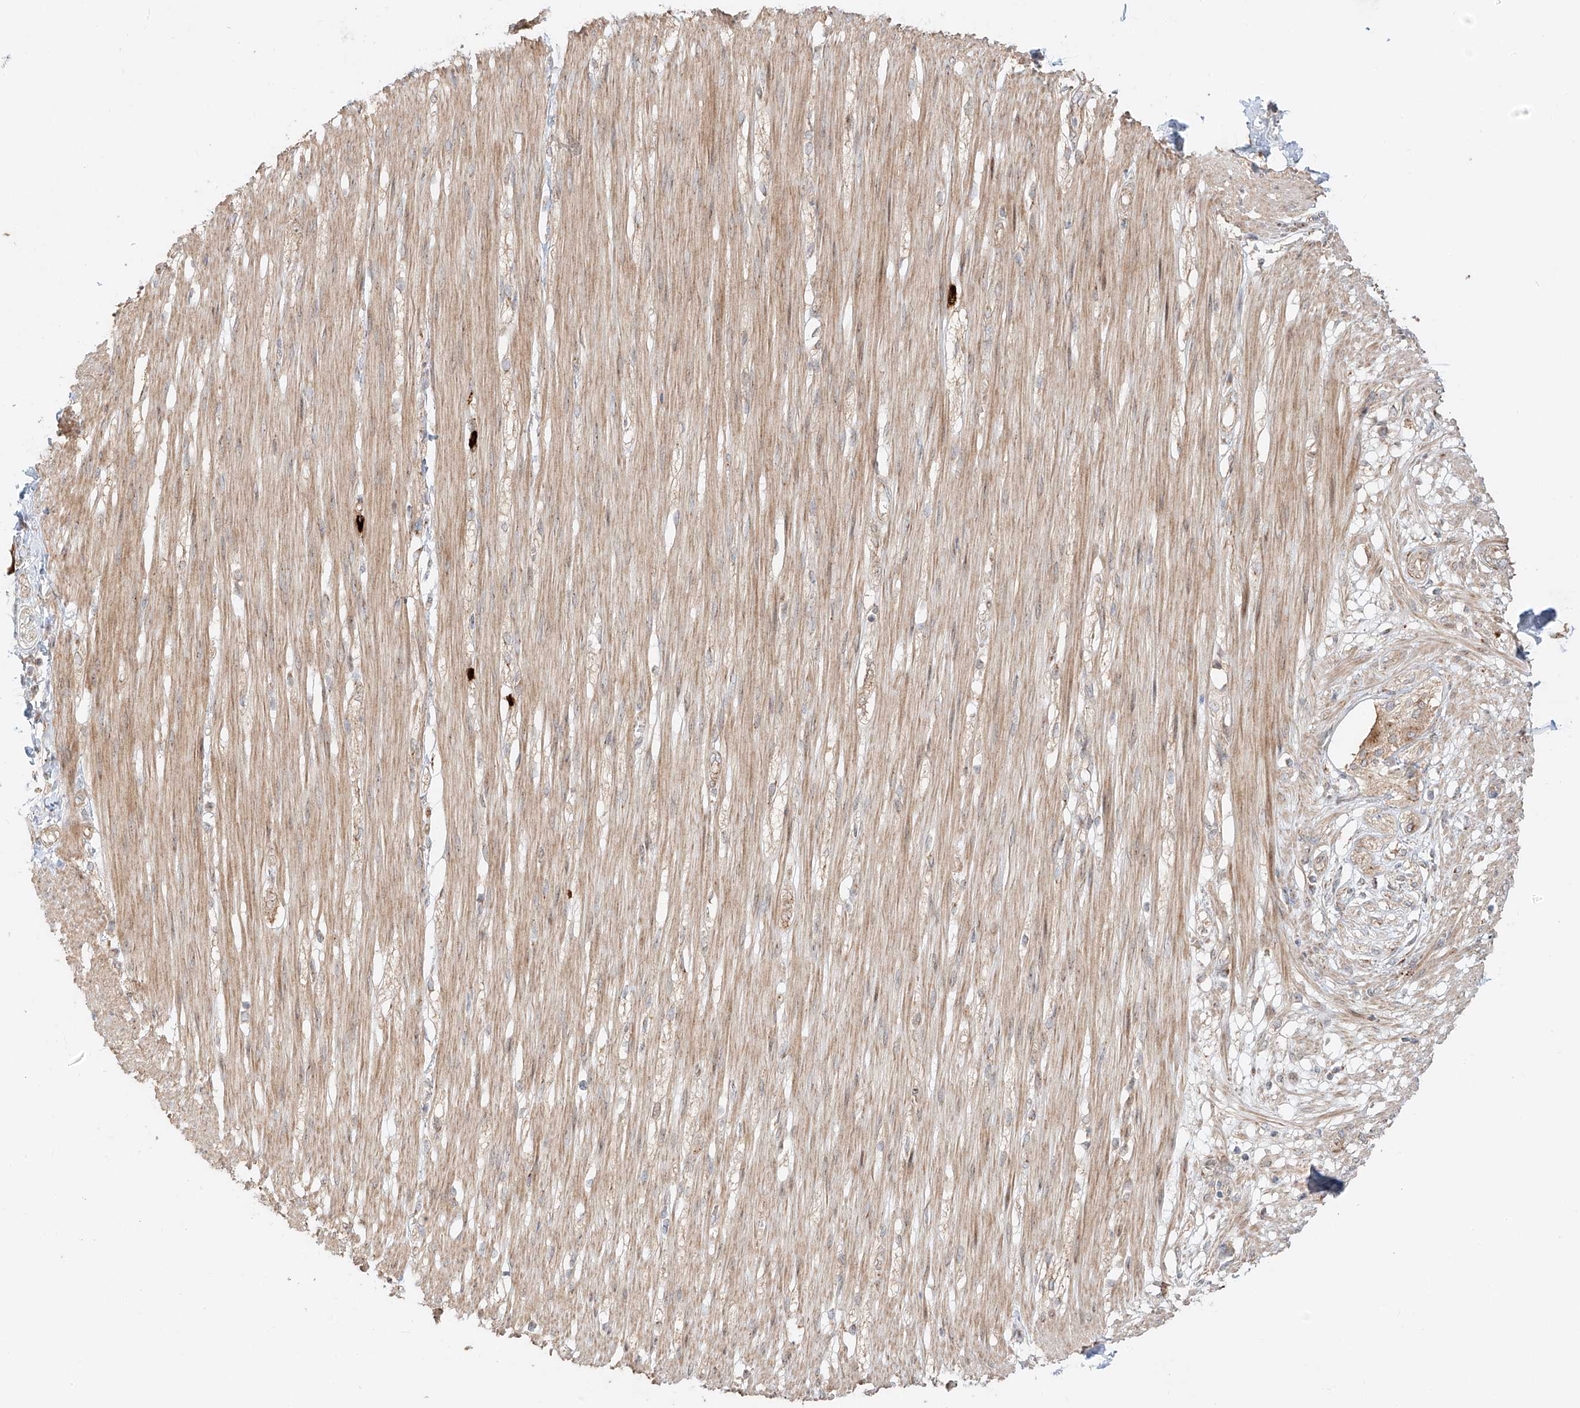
{"staining": {"intensity": "weak", "quantity": ">75%", "location": "cytoplasmic/membranous"}, "tissue": "smooth muscle", "cell_type": "Smooth muscle cells", "image_type": "normal", "snomed": [{"axis": "morphology", "description": "Normal tissue, NOS"}, {"axis": "morphology", "description": "Adenocarcinoma, NOS"}, {"axis": "topography", "description": "Colon"}, {"axis": "topography", "description": "Peripheral nerve tissue"}], "caption": "Protein analysis of normal smooth muscle shows weak cytoplasmic/membranous staining in approximately >75% of smooth muscle cells.", "gene": "ZNF287", "patient": {"sex": "male", "age": 14}}